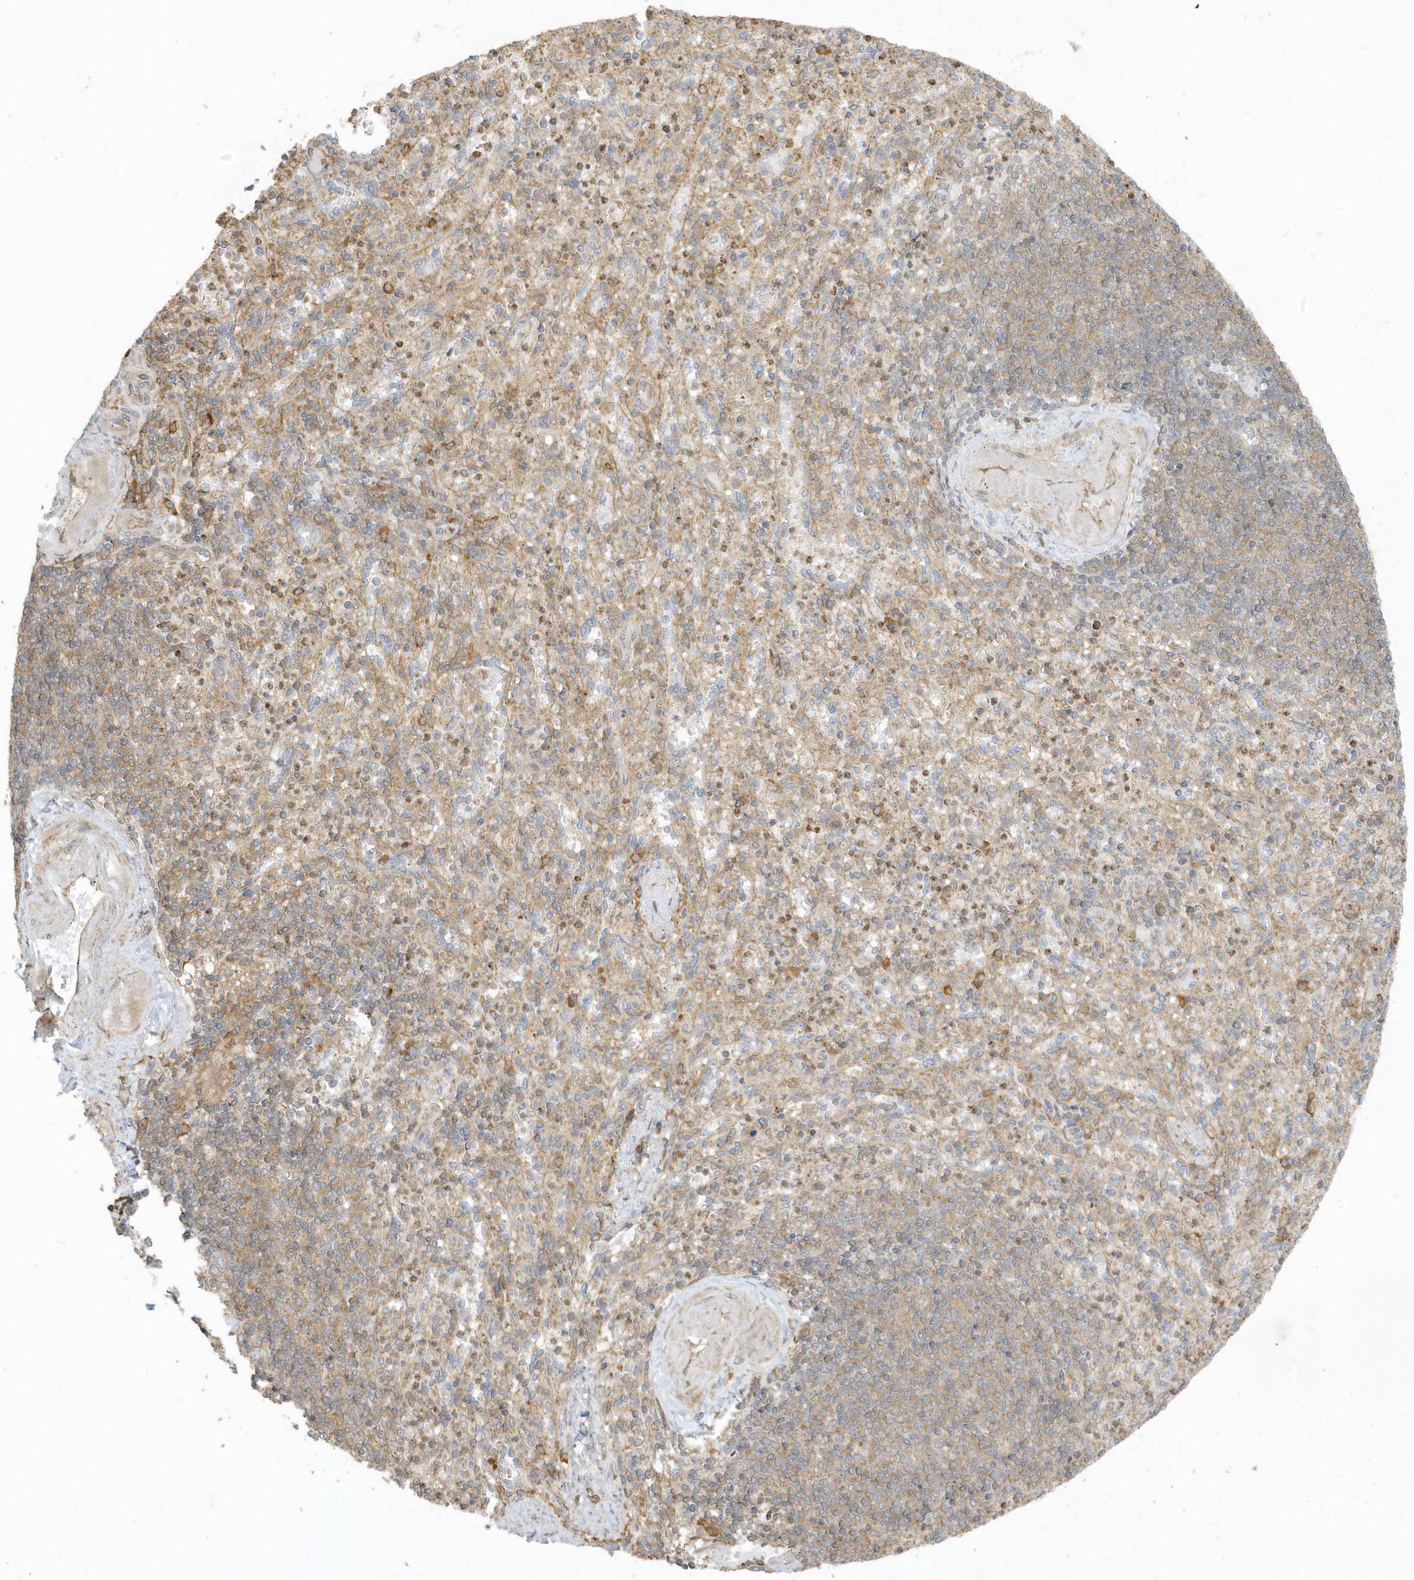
{"staining": {"intensity": "weak", "quantity": "<25%", "location": "cytoplasmic/membranous"}, "tissue": "spleen", "cell_type": "Cells in red pulp", "image_type": "normal", "snomed": [{"axis": "morphology", "description": "Normal tissue, NOS"}, {"axis": "topography", "description": "Spleen"}], "caption": "Human spleen stained for a protein using immunohistochemistry (IHC) reveals no expression in cells in red pulp.", "gene": "ZBTB8A", "patient": {"sex": "female", "age": 74}}